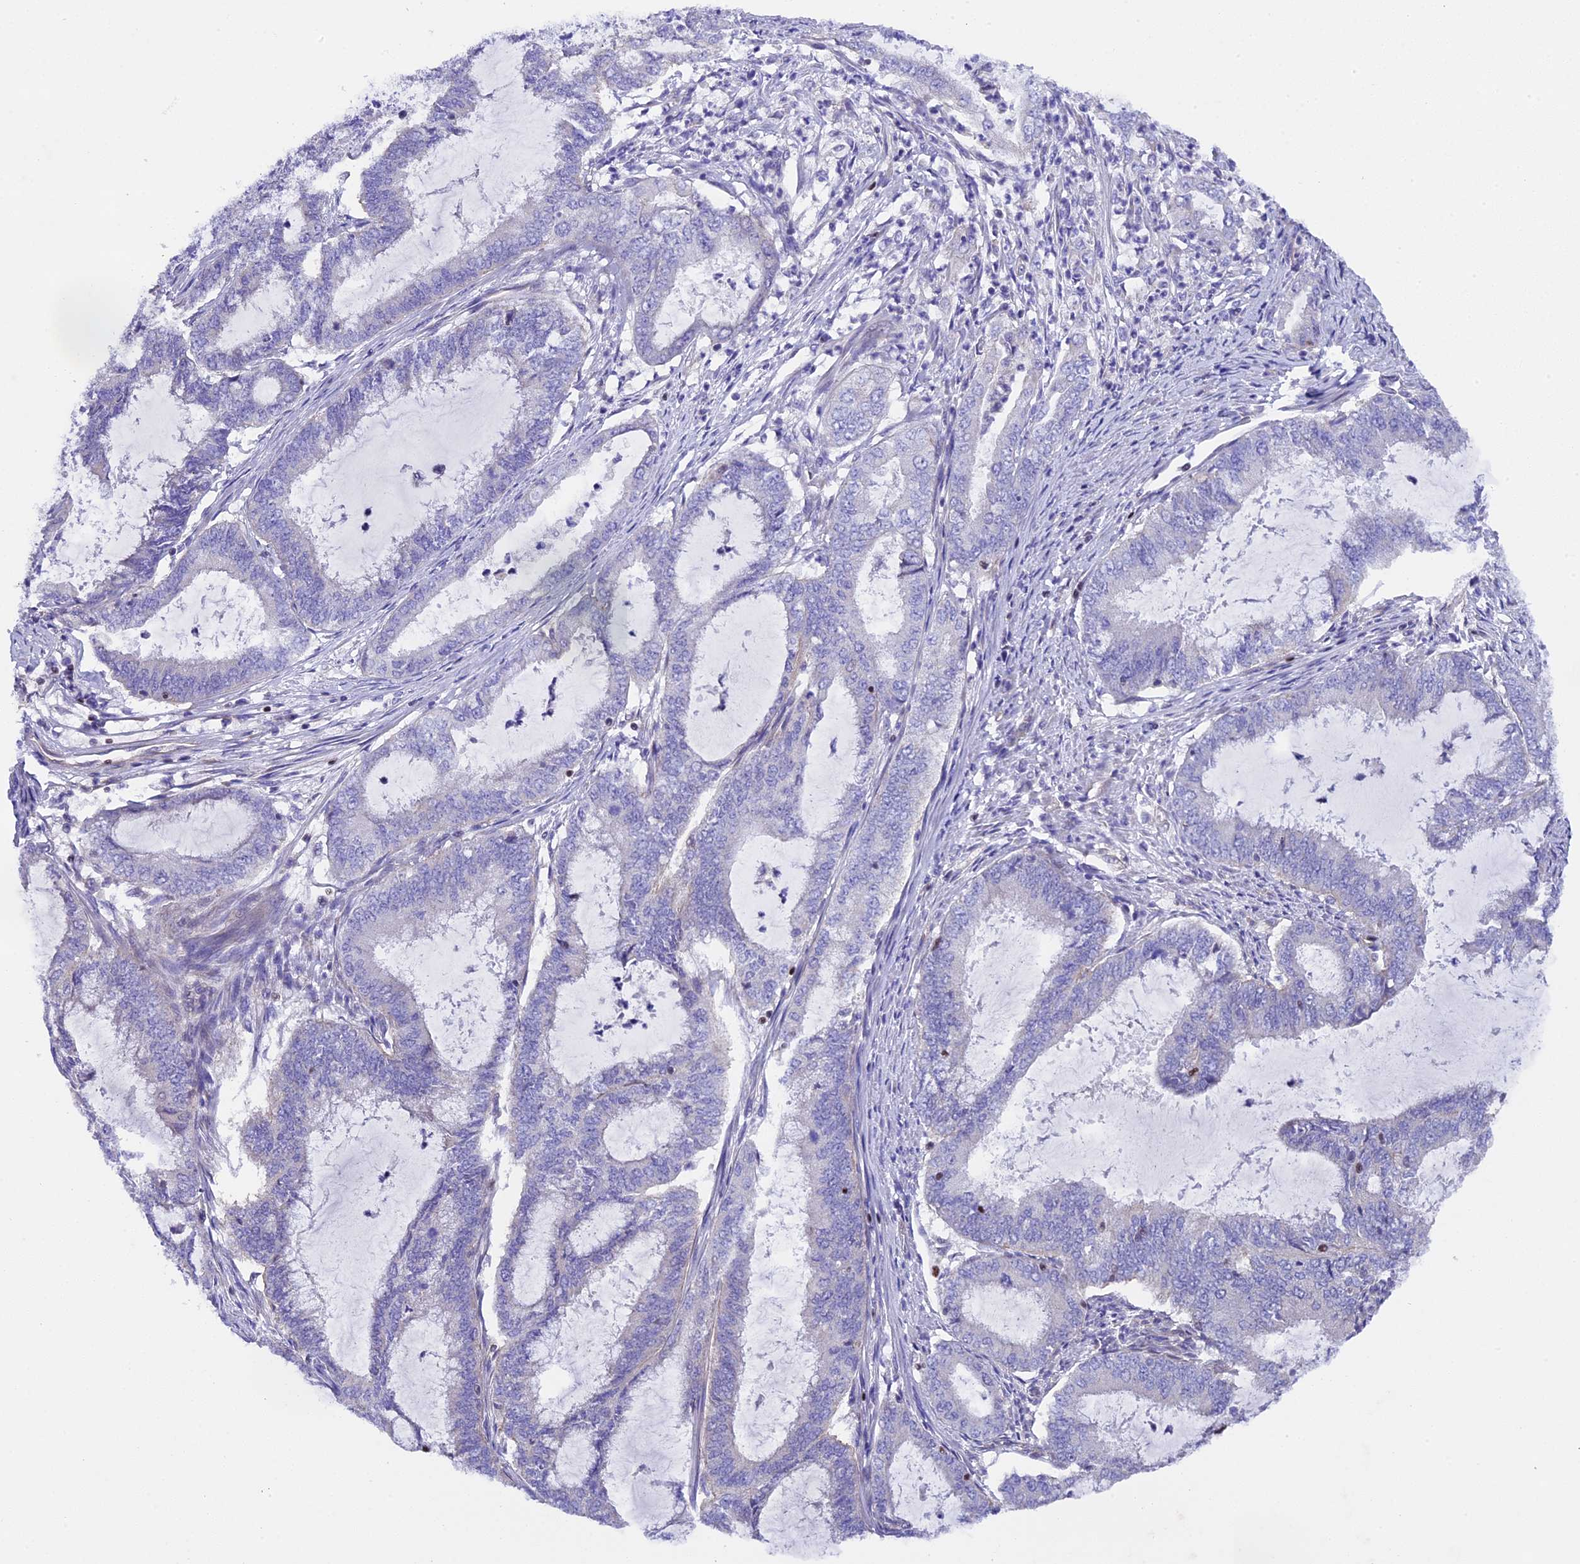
{"staining": {"intensity": "negative", "quantity": "none", "location": "none"}, "tissue": "endometrial cancer", "cell_type": "Tumor cells", "image_type": "cancer", "snomed": [{"axis": "morphology", "description": "Adenocarcinoma, NOS"}, {"axis": "topography", "description": "Endometrium"}], "caption": "This is an immunohistochemistry (IHC) image of human endometrial cancer. There is no expression in tumor cells.", "gene": "SP4", "patient": {"sex": "female", "age": 51}}